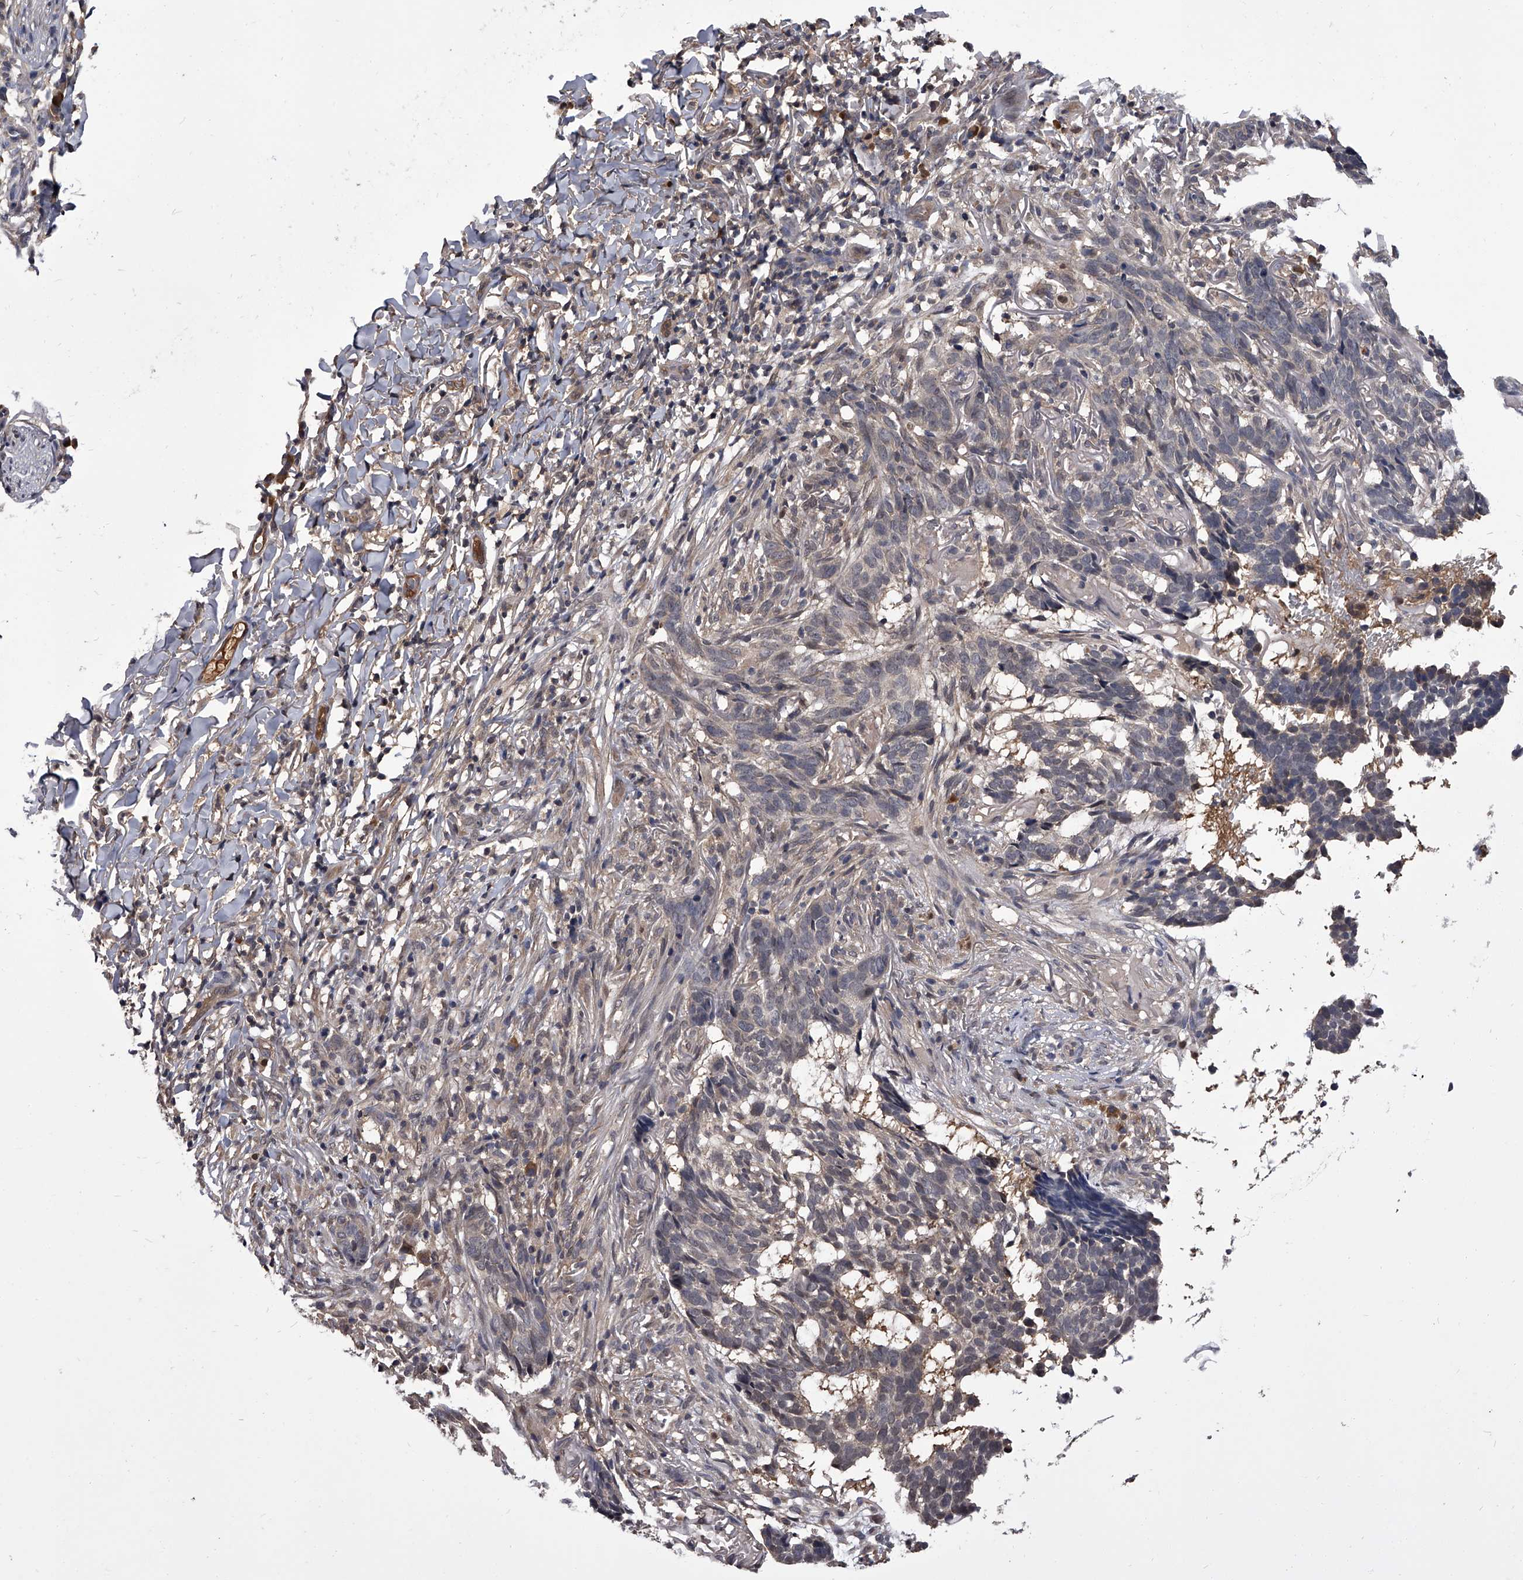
{"staining": {"intensity": "weak", "quantity": "<25%", "location": "cytoplasmic/membranous"}, "tissue": "skin cancer", "cell_type": "Tumor cells", "image_type": "cancer", "snomed": [{"axis": "morphology", "description": "Basal cell carcinoma"}, {"axis": "topography", "description": "Skin"}], "caption": "IHC photomicrograph of human skin cancer (basal cell carcinoma) stained for a protein (brown), which exhibits no staining in tumor cells.", "gene": "SLC18B1", "patient": {"sex": "male", "age": 85}}